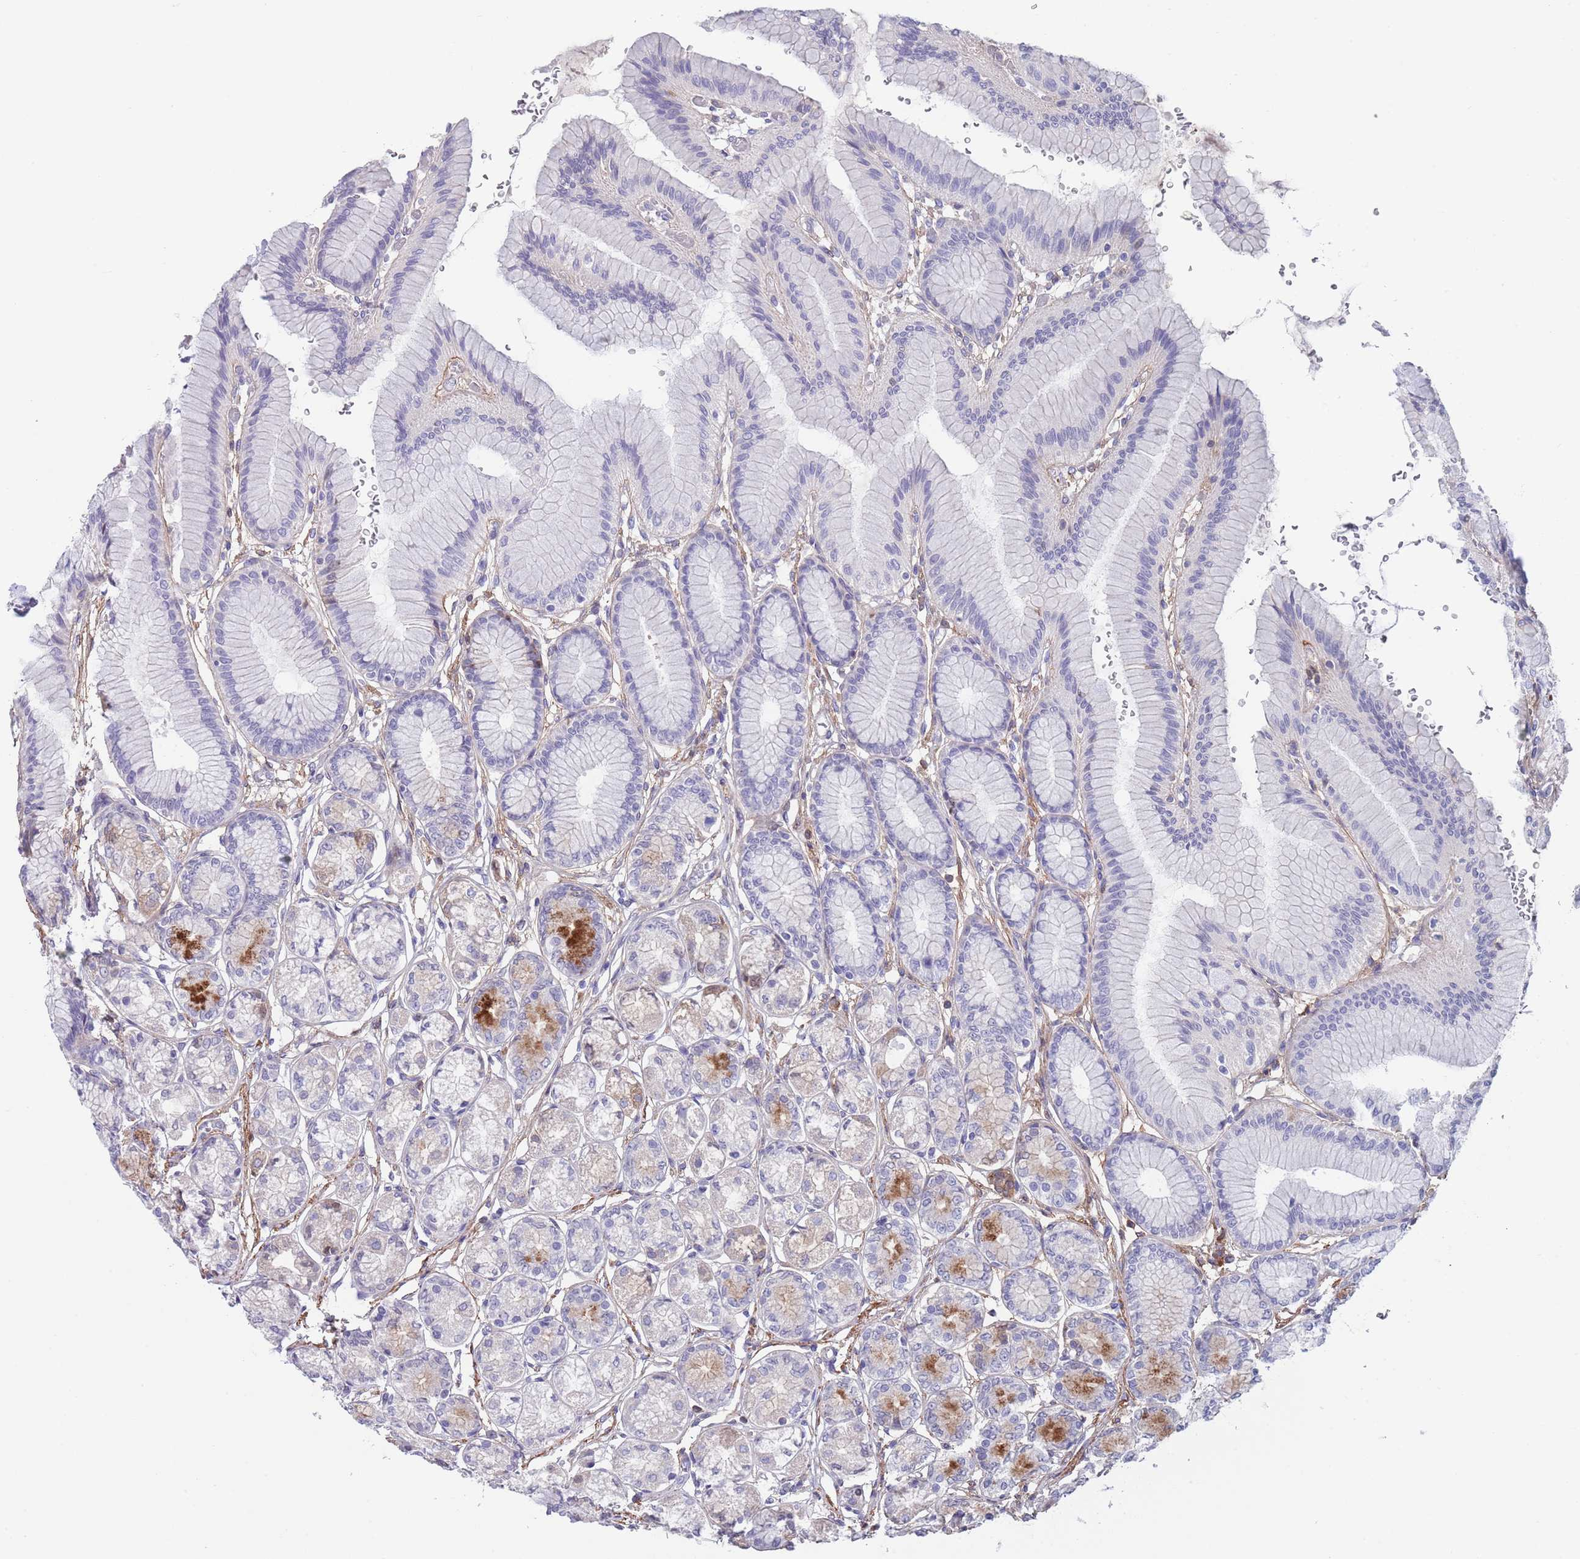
{"staining": {"intensity": "moderate", "quantity": "<25%", "location": "cytoplasmic/membranous"}, "tissue": "stomach", "cell_type": "Glandular cells", "image_type": "normal", "snomed": [{"axis": "morphology", "description": "Normal tissue, NOS"}, {"axis": "morphology", "description": "Adenocarcinoma, NOS"}, {"axis": "morphology", "description": "Adenocarcinoma, High grade"}, {"axis": "topography", "description": "Stomach, upper"}, {"axis": "topography", "description": "Stomach"}], "caption": "Benign stomach demonstrates moderate cytoplasmic/membranous positivity in approximately <25% of glandular cells.", "gene": "RNF169", "patient": {"sex": "female", "age": 65}}